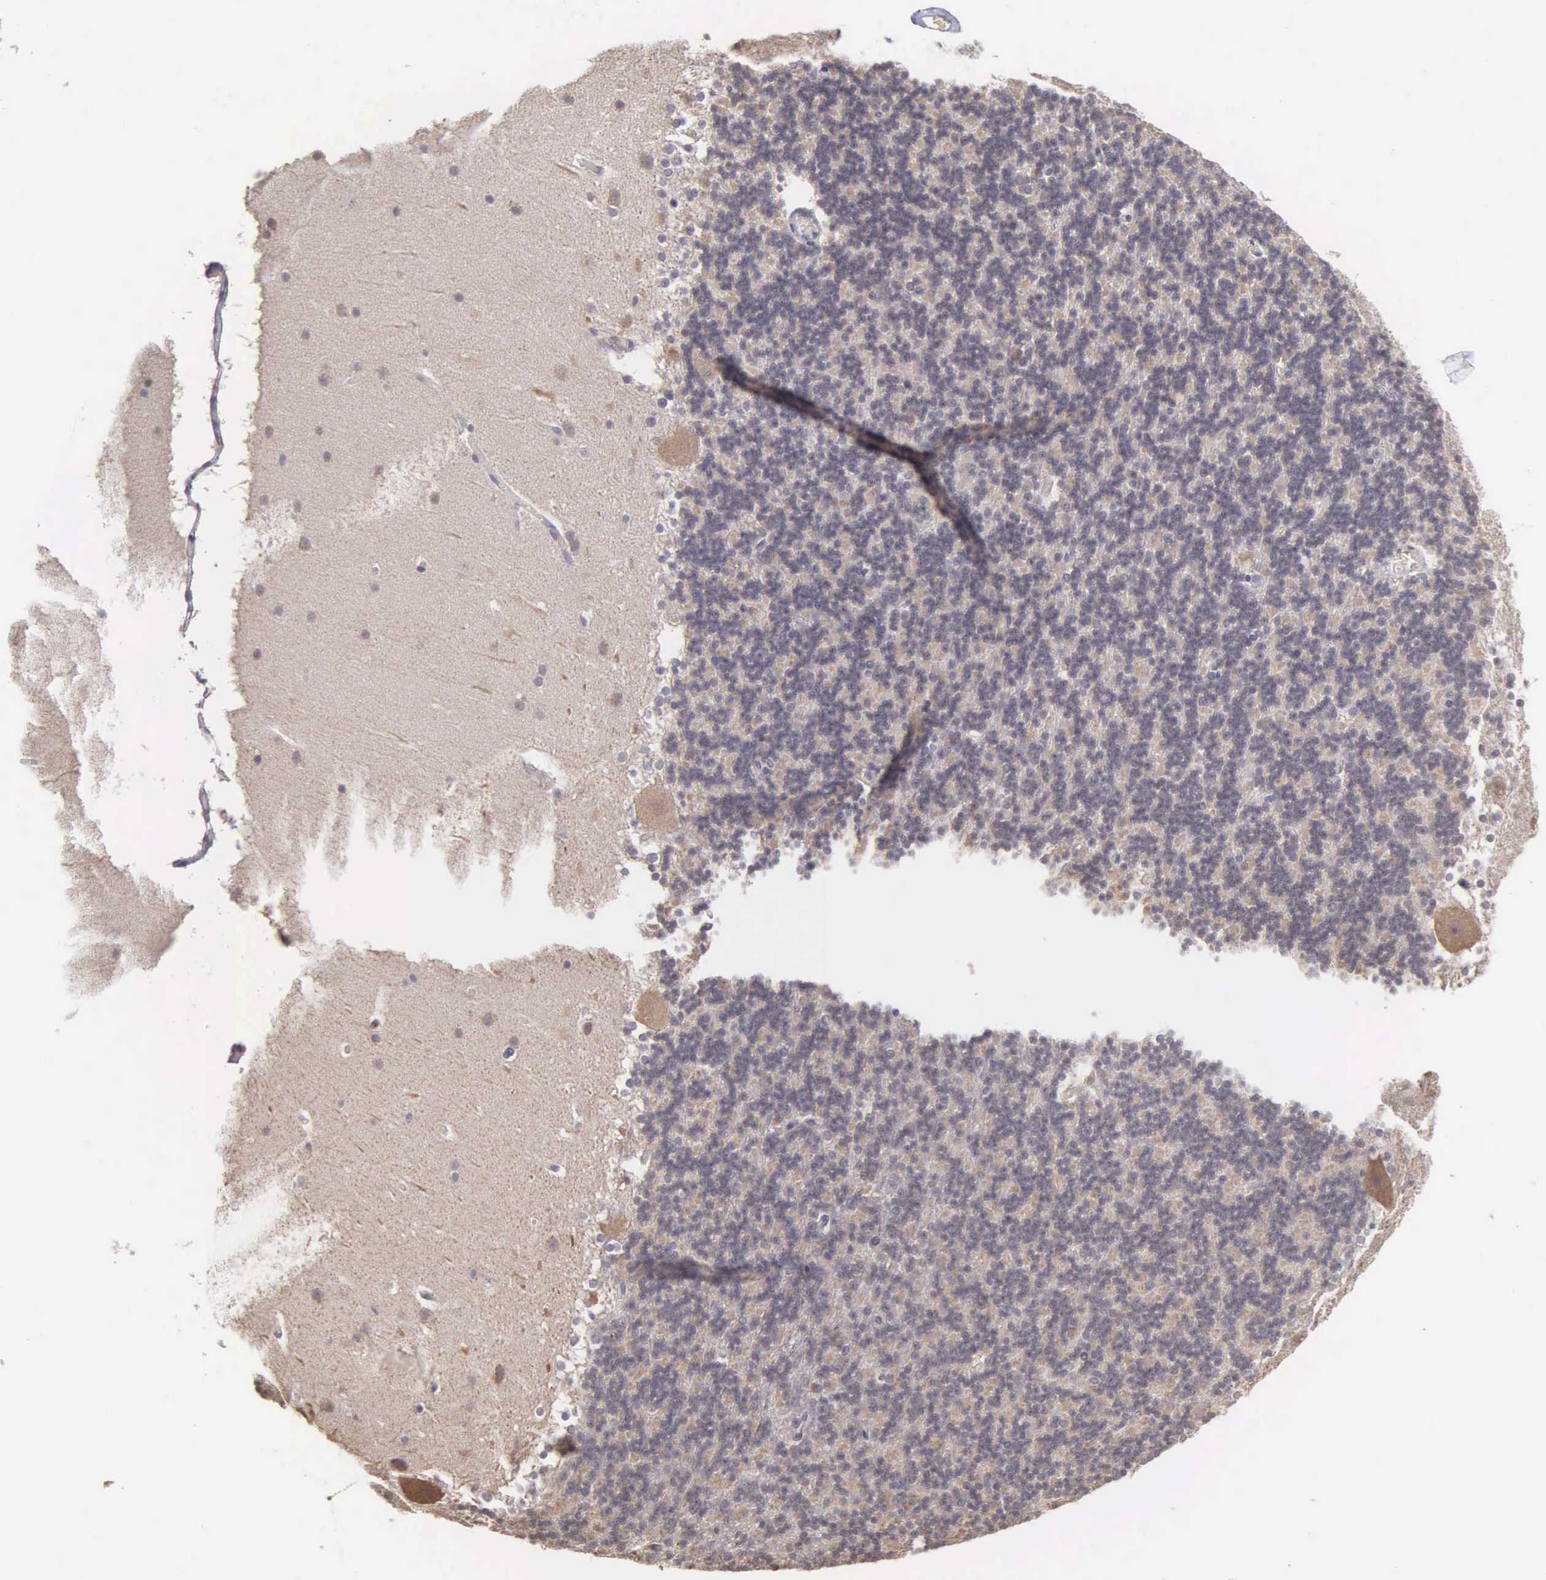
{"staining": {"intensity": "negative", "quantity": "none", "location": "none"}, "tissue": "cerebellum", "cell_type": "Cells in granular layer", "image_type": "normal", "snomed": [{"axis": "morphology", "description": "Normal tissue, NOS"}, {"axis": "topography", "description": "Cerebellum"}], "caption": "Photomicrograph shows no protein expression in cells in granular layer of normal cerebellum.", "gene": "BRD1", "patient": {"sex": "female", "age": 19}}